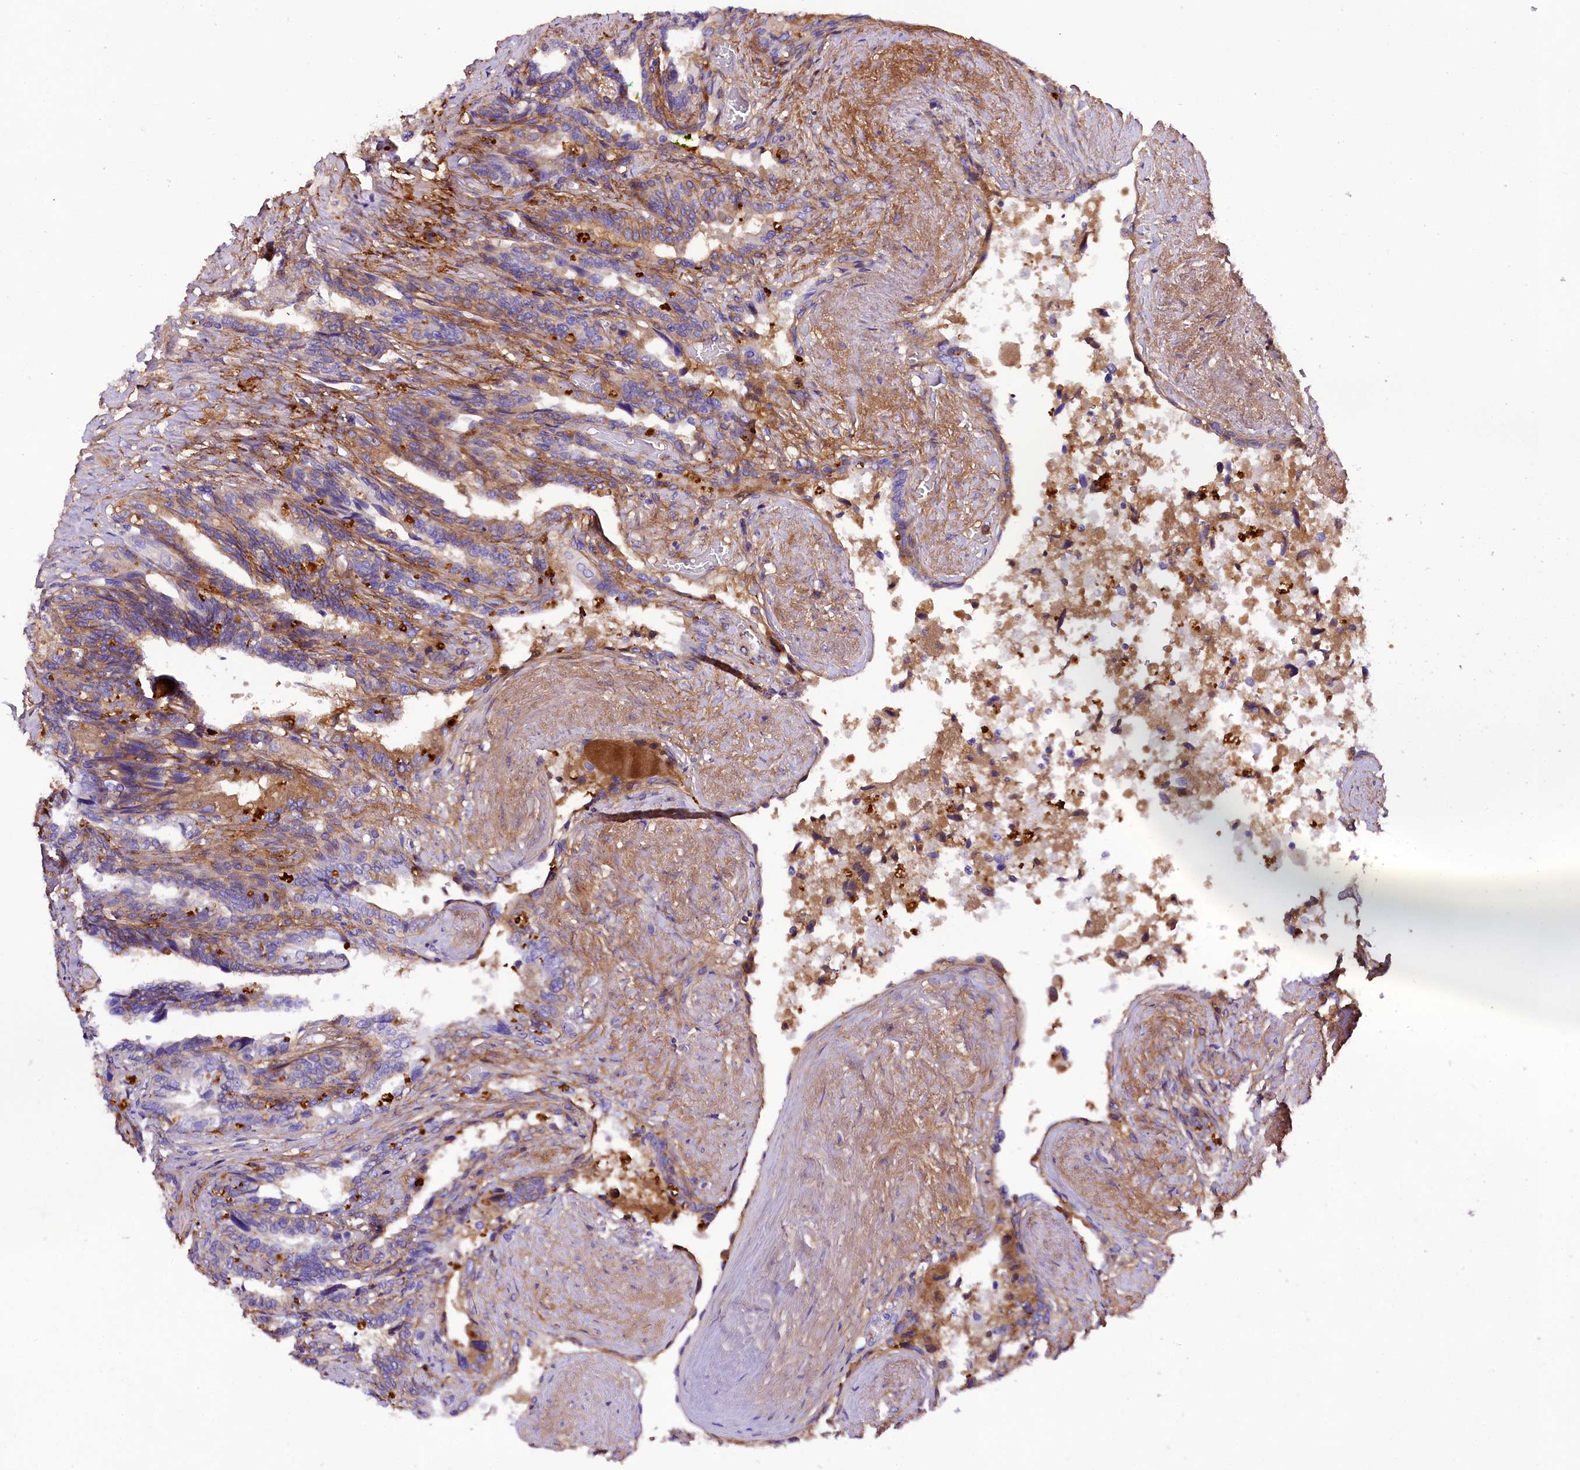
{"staining": {"intensity": "moderate", "quantity": "<25%", "location": "cytoplasmic/membranous"}, "tissue": "seminal vesicle", "cell_type": "Glandular cells", "image_type": "normal", "snomed": [{"axis": "morphology", "description": "Normal tissue, NOS"}, {"axis": "topography", "description": "Seminal veicle"}, {"axis": "topography", "description": "Peripheral nerve tissue"}], "caption": "Approximately <25% of glandular cells in normal human seminal vesicle reveal moderate cytoplasmic/membranous protein positivity as visualized by brown immunohistochemical staining.", "gene": "SOD3", "patient": {"sex": "male", "age": 60}}